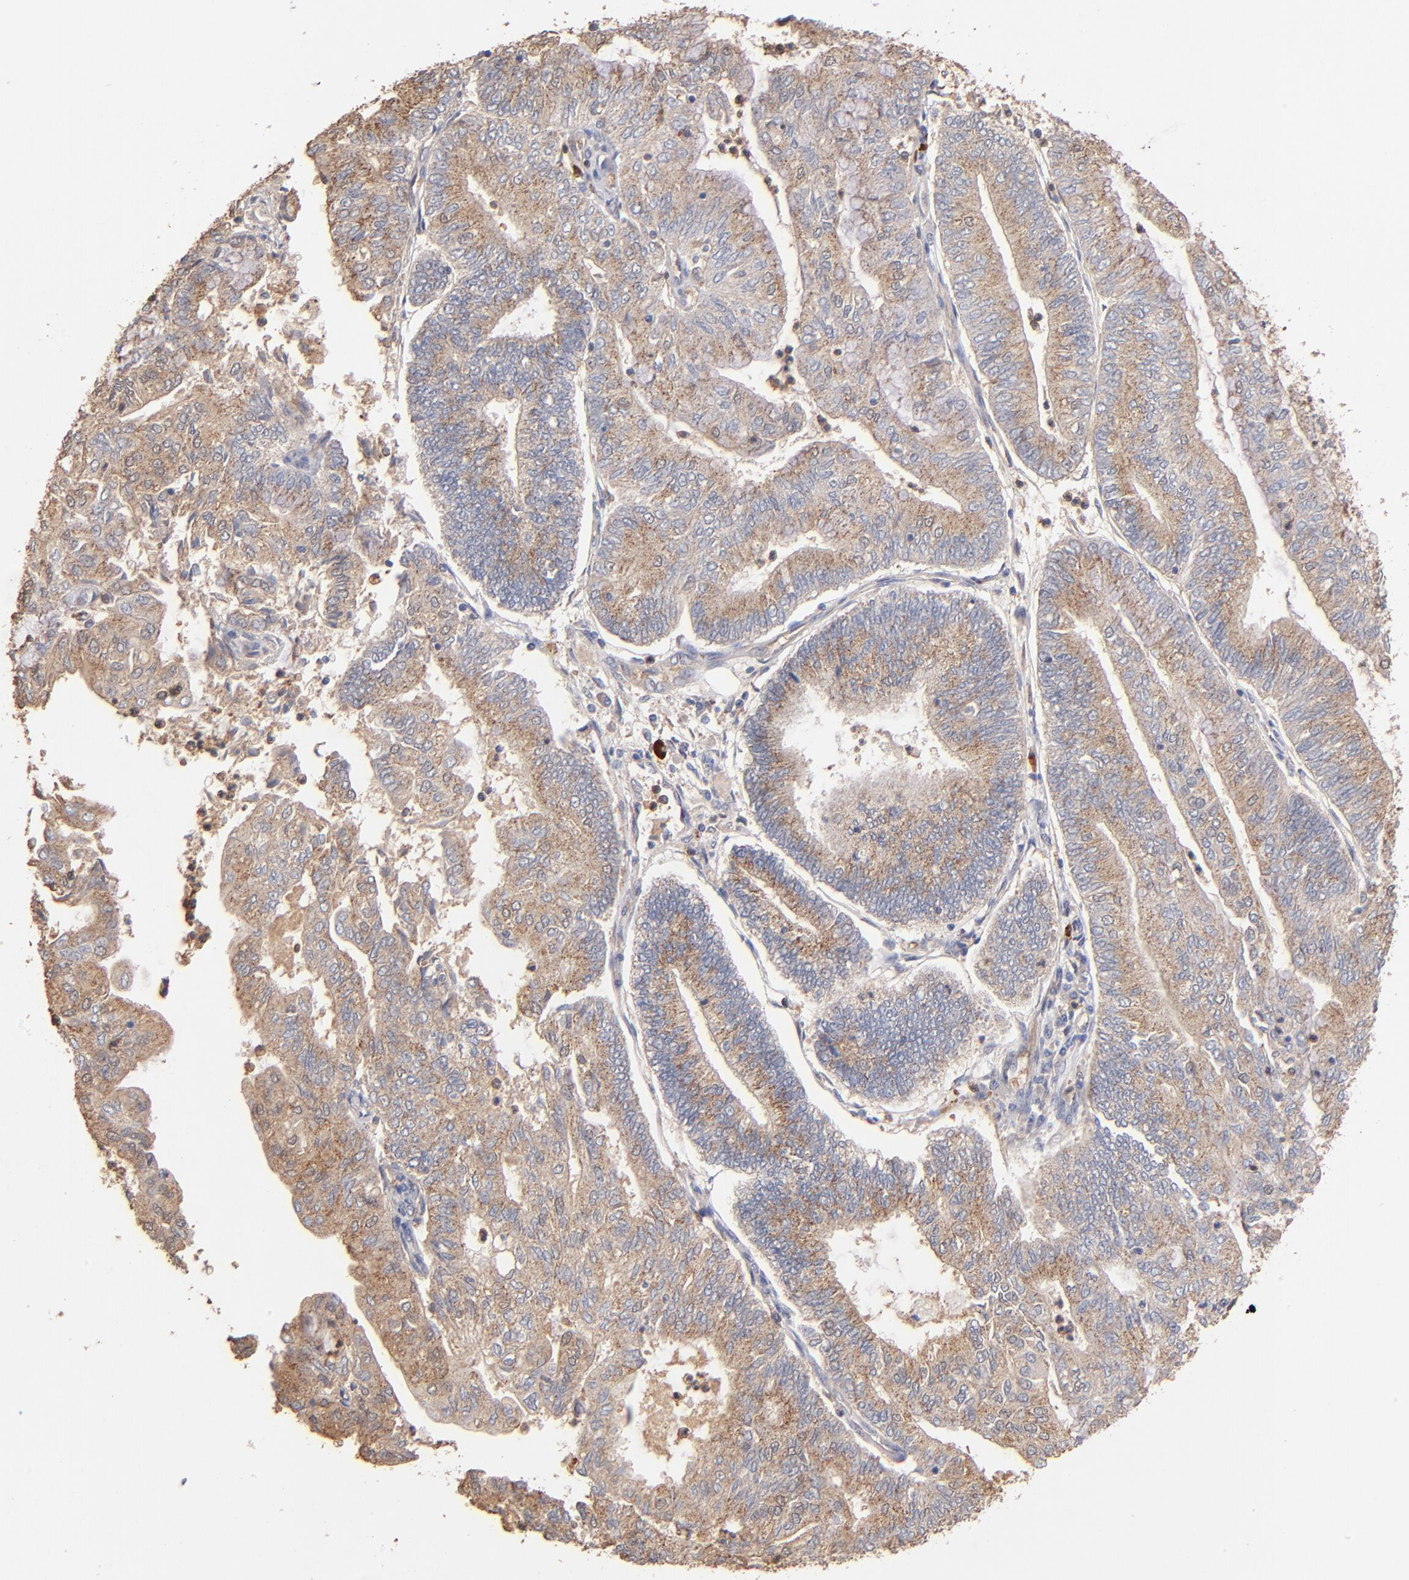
{"staining": {"intensity": "moderate", "quantity": ">75%", "location": "cytoplasmic/membranous"}, "tissue": "endometrial cancer", "cell_type": "Tumor cells", "image_type": "cancer", "snomed": [{"axis": "morphology", "description": "Adenocarcinoma, NOS"}, {"axis": "topography", "description": "Endometrium"}], "caption": "Protein staining demonstrates moderate cytoplasmic/membranous positivity in approximately >75% of tumor cells in endometrial cancer (adenocarcinoma). The staining was performed using DAB to visualize the protein expression in brown, while the nuclei were stained in blue with hematoxylin (Magnification: 20x).", "gene": "RO60", "patient": {"sex": "female", "age": 59}}